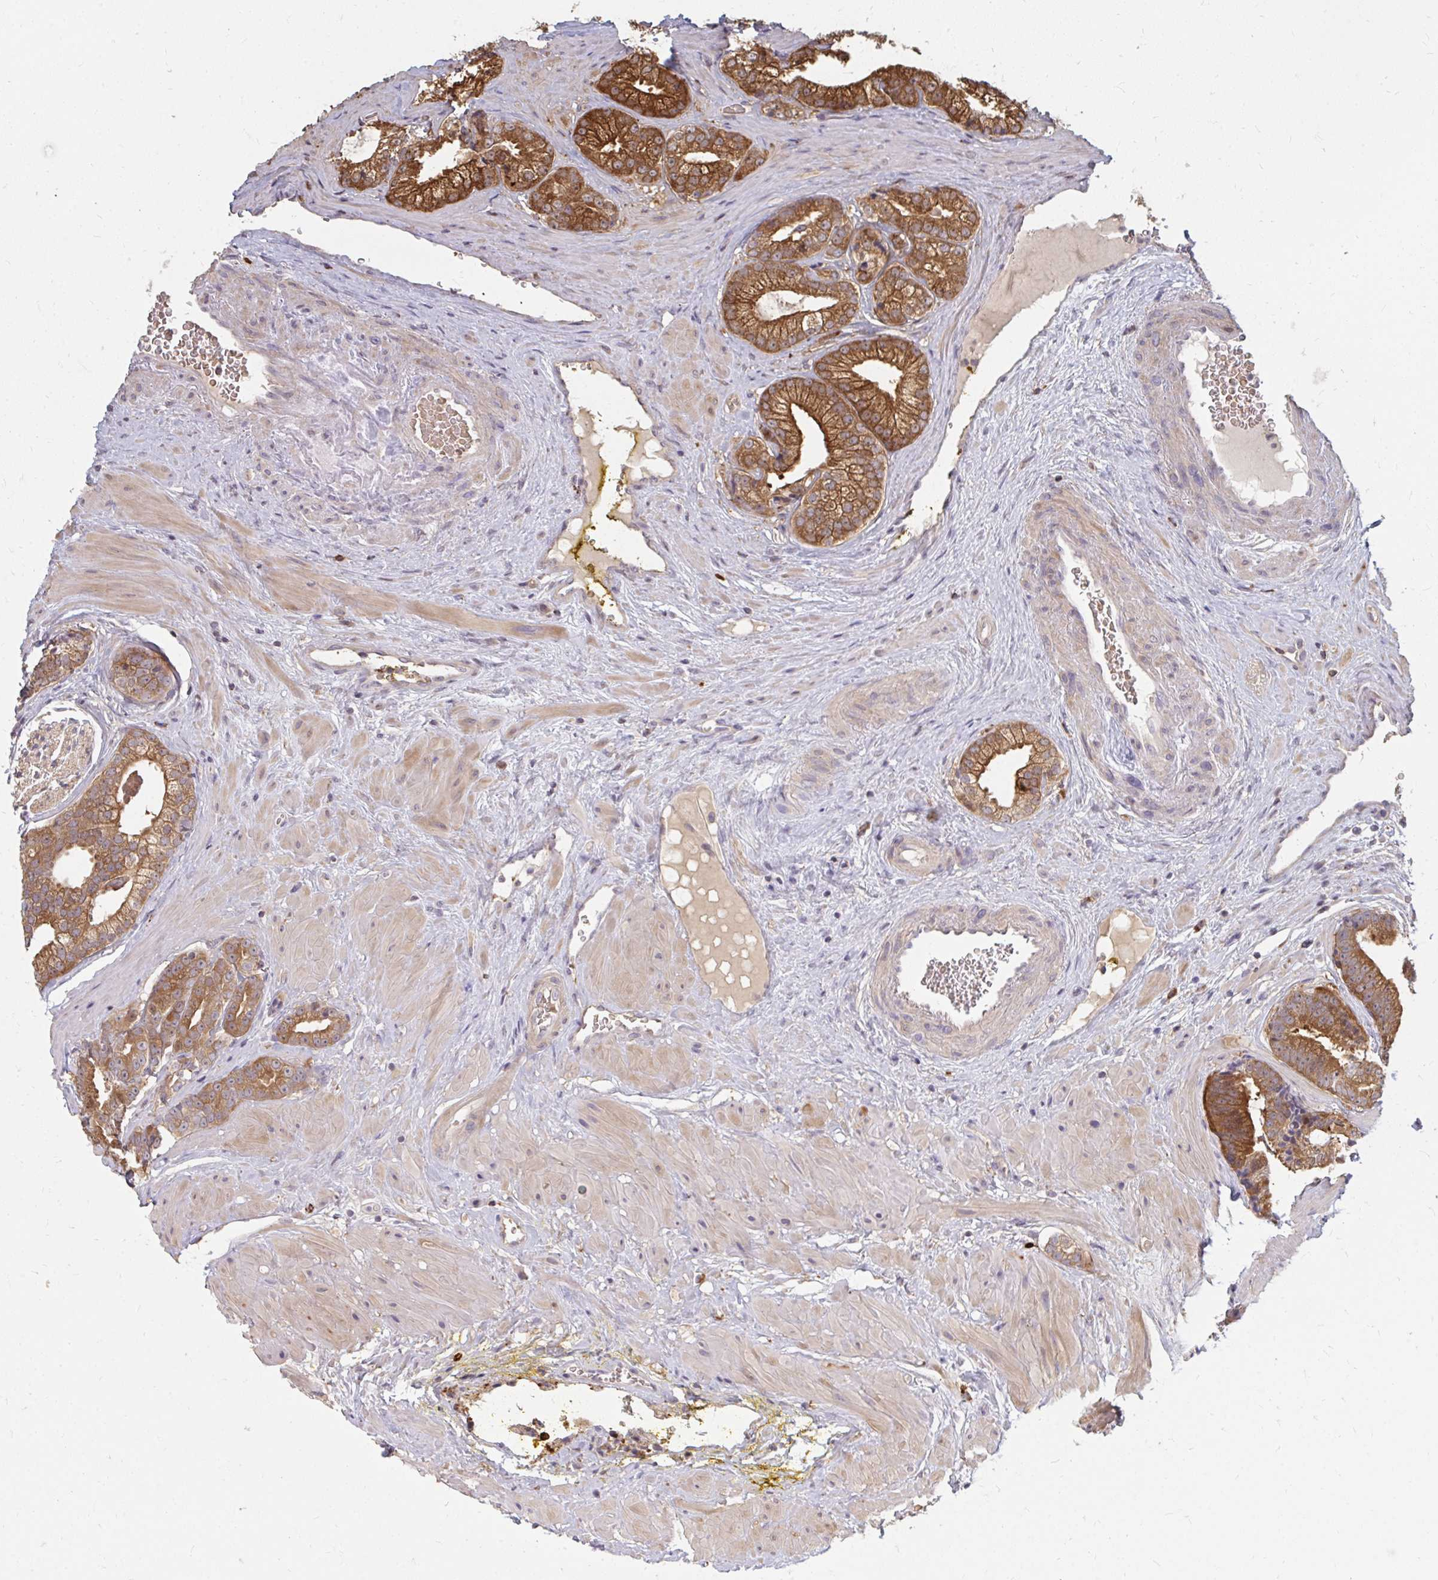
{"staining": {"intensity": "strong", "quantity": ">75%", "location": "cytoplasmic/membranous"}, "tissue": "prostate cancer", "cell_type": "Tumor cells", "image_type": "cancer", "snomed": [{"axis": "morphology", "description": "Adenocarcinoma, Low grade"}, {"axis": "topography", "description": "Prostate"}], "caption": "Immunohistochemical staining of prostate cancer (adenocarcinoma (low-grade)) shows strong cytoplasmic/membranous protein expression in approximately >75% of tumor cells.", "gene": "ZNF285", "patient": {"sex": "male", "age": 61}}